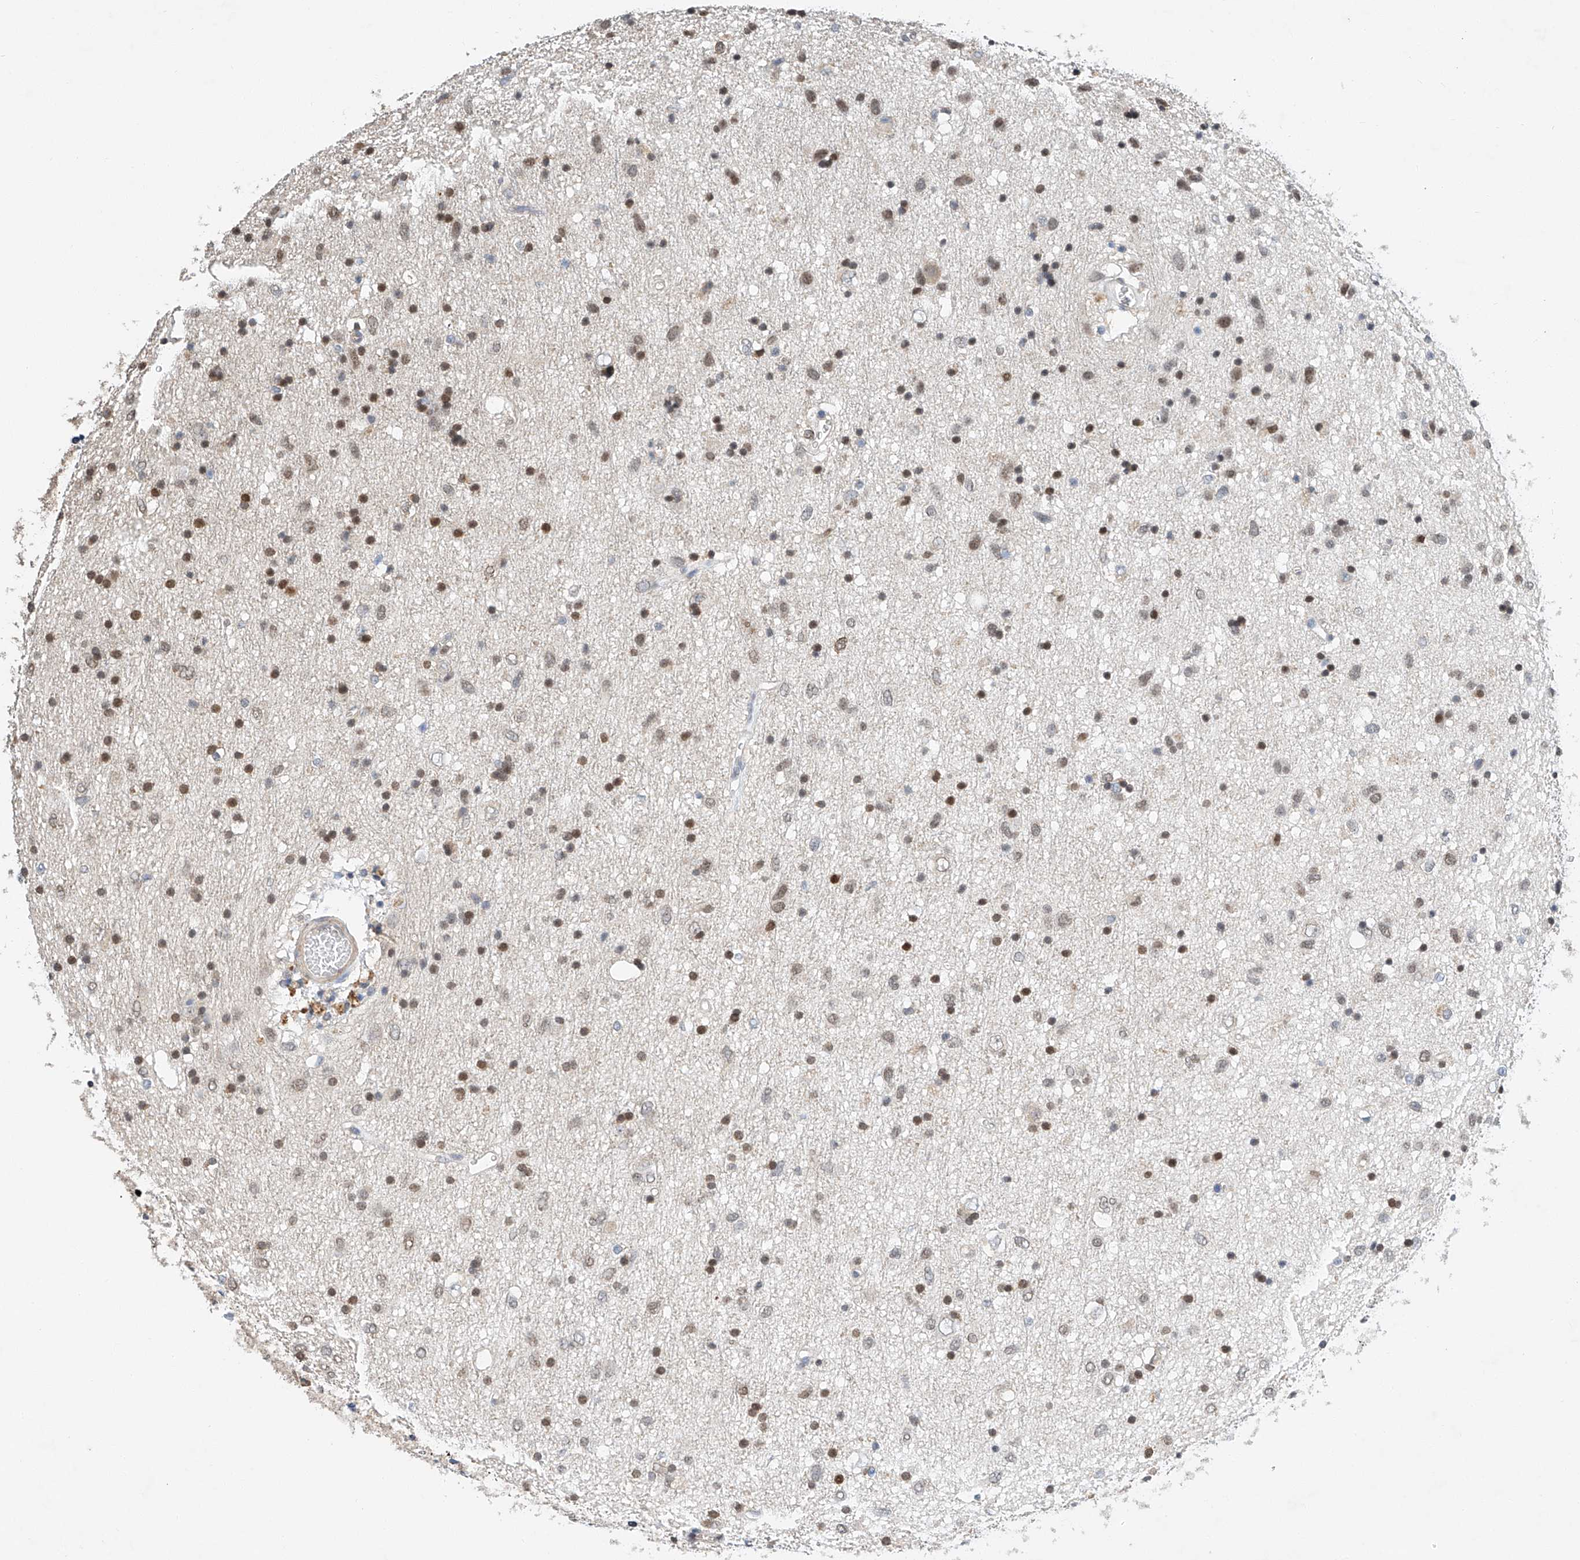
{"staining": {"intensity": "moderate", "quantity": "<25%", "location": "nuclear"}, "tissue": "glioma", "cell_type": "Tumor cells", "image_type": "cancer", "snomed": [{"axis": "morphology", "description": "Glioma, malignant, Low grade"}, {"axis": "topography", "description": "Brain"}], "caption": "Brown immunohistochemical staining in malignant low-grade glioma reveals moderate nuclear expression in about <25% of tumor cells.", "gene": "CTDP1", "patient": {"sex": "male", "age": 77}}